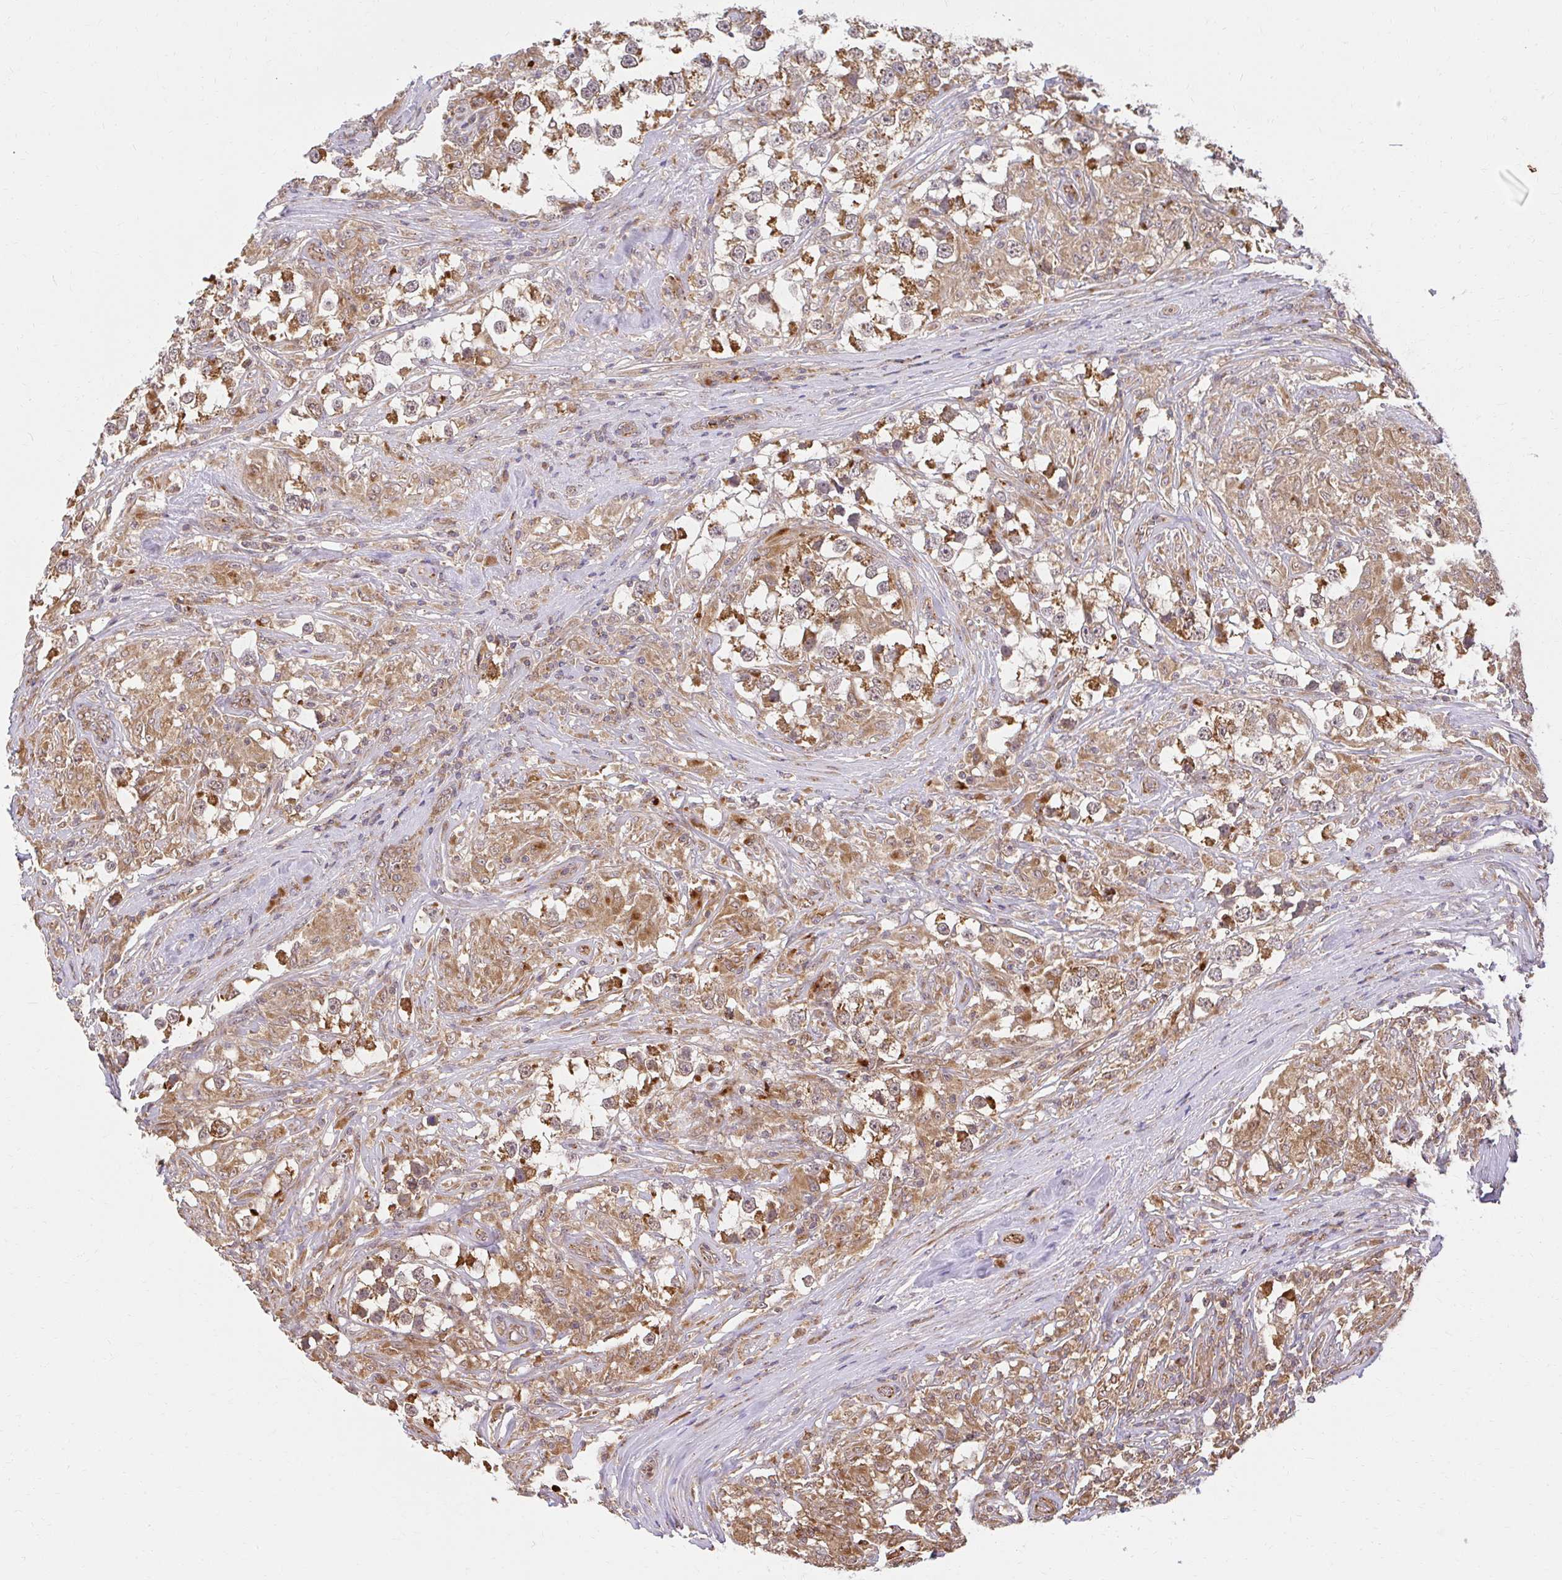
{"staining": {"intensity": "moderate", "quantity": ">75%", "location": "cytoplasmic/membranous"}, "tissue": "testis cancer", "cell_type": "Tumor cells", "image_type": "cancer", "snomed": [{"axis": "morphology", "description": "Seminoma, NOS"}, {"axis": "topography", "description": "Testis"}], "caption": "Testis cancer (seminoma) was stained to show a protein in brown. There is medium levels of moderate cytoplasmic/membranous expression in approximately >75% of tumor cells.", "gene": "GNS", "patient": {"sex": "male", "age": 46}}